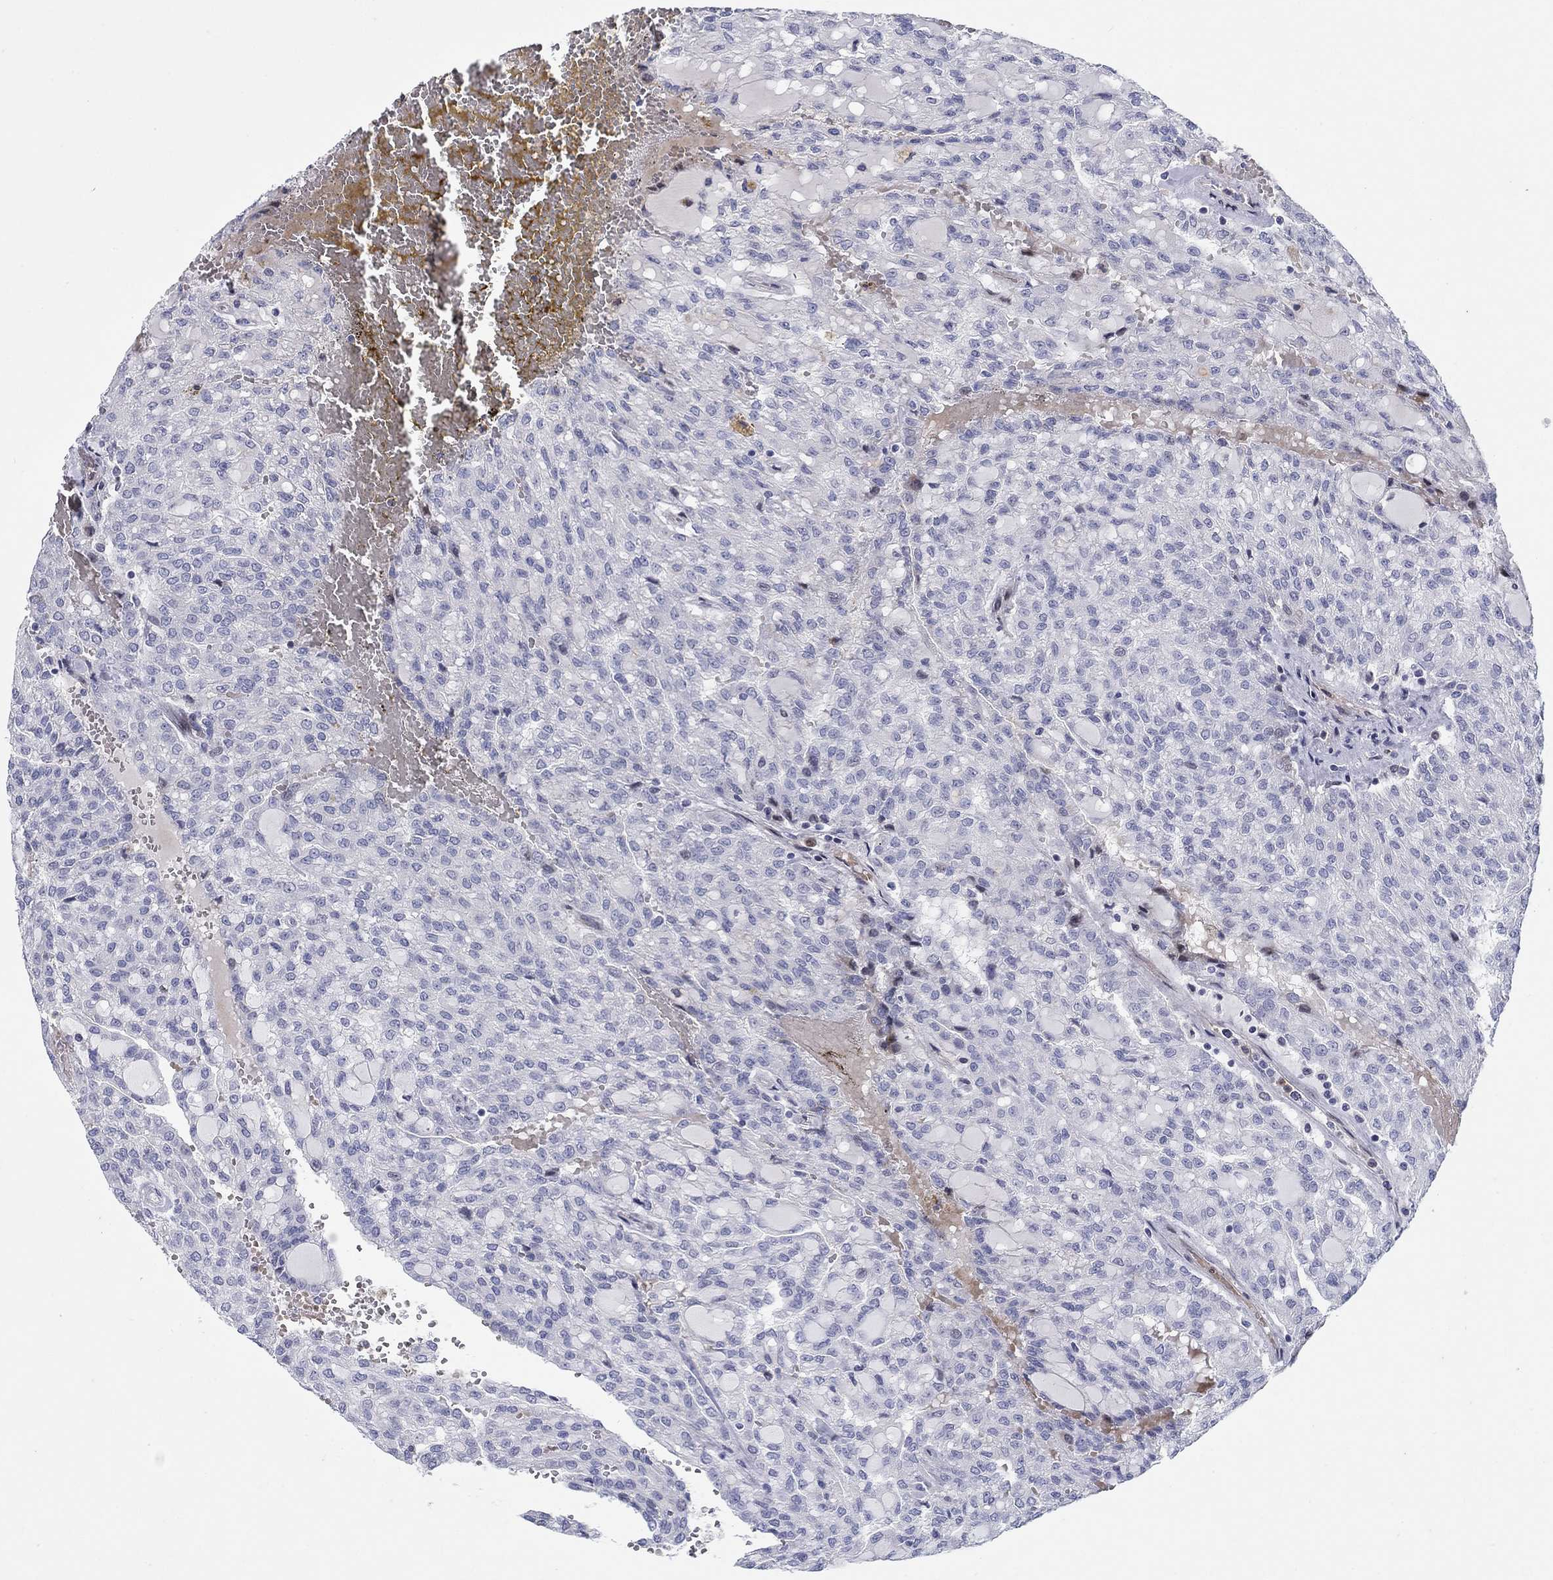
{"staining": {"intensity": "negative", "quantity": "none", "location": "none"}, "tissue": "renal cancer", "cell_type": "Tumor cells", "image_type": "cancer", "snomed": [{"axis": "morphology", "description": "Adenocarcinoma, NOS"}, {"axis": "topography", "description": "Kidney"}], "caption": "Immunohistochemical staining of human adenocarcinoma (renal) displays no significant staining in tumor cells.", "gene": "ARHGAP36", "patient": {"sex": "male", "age": 63}}